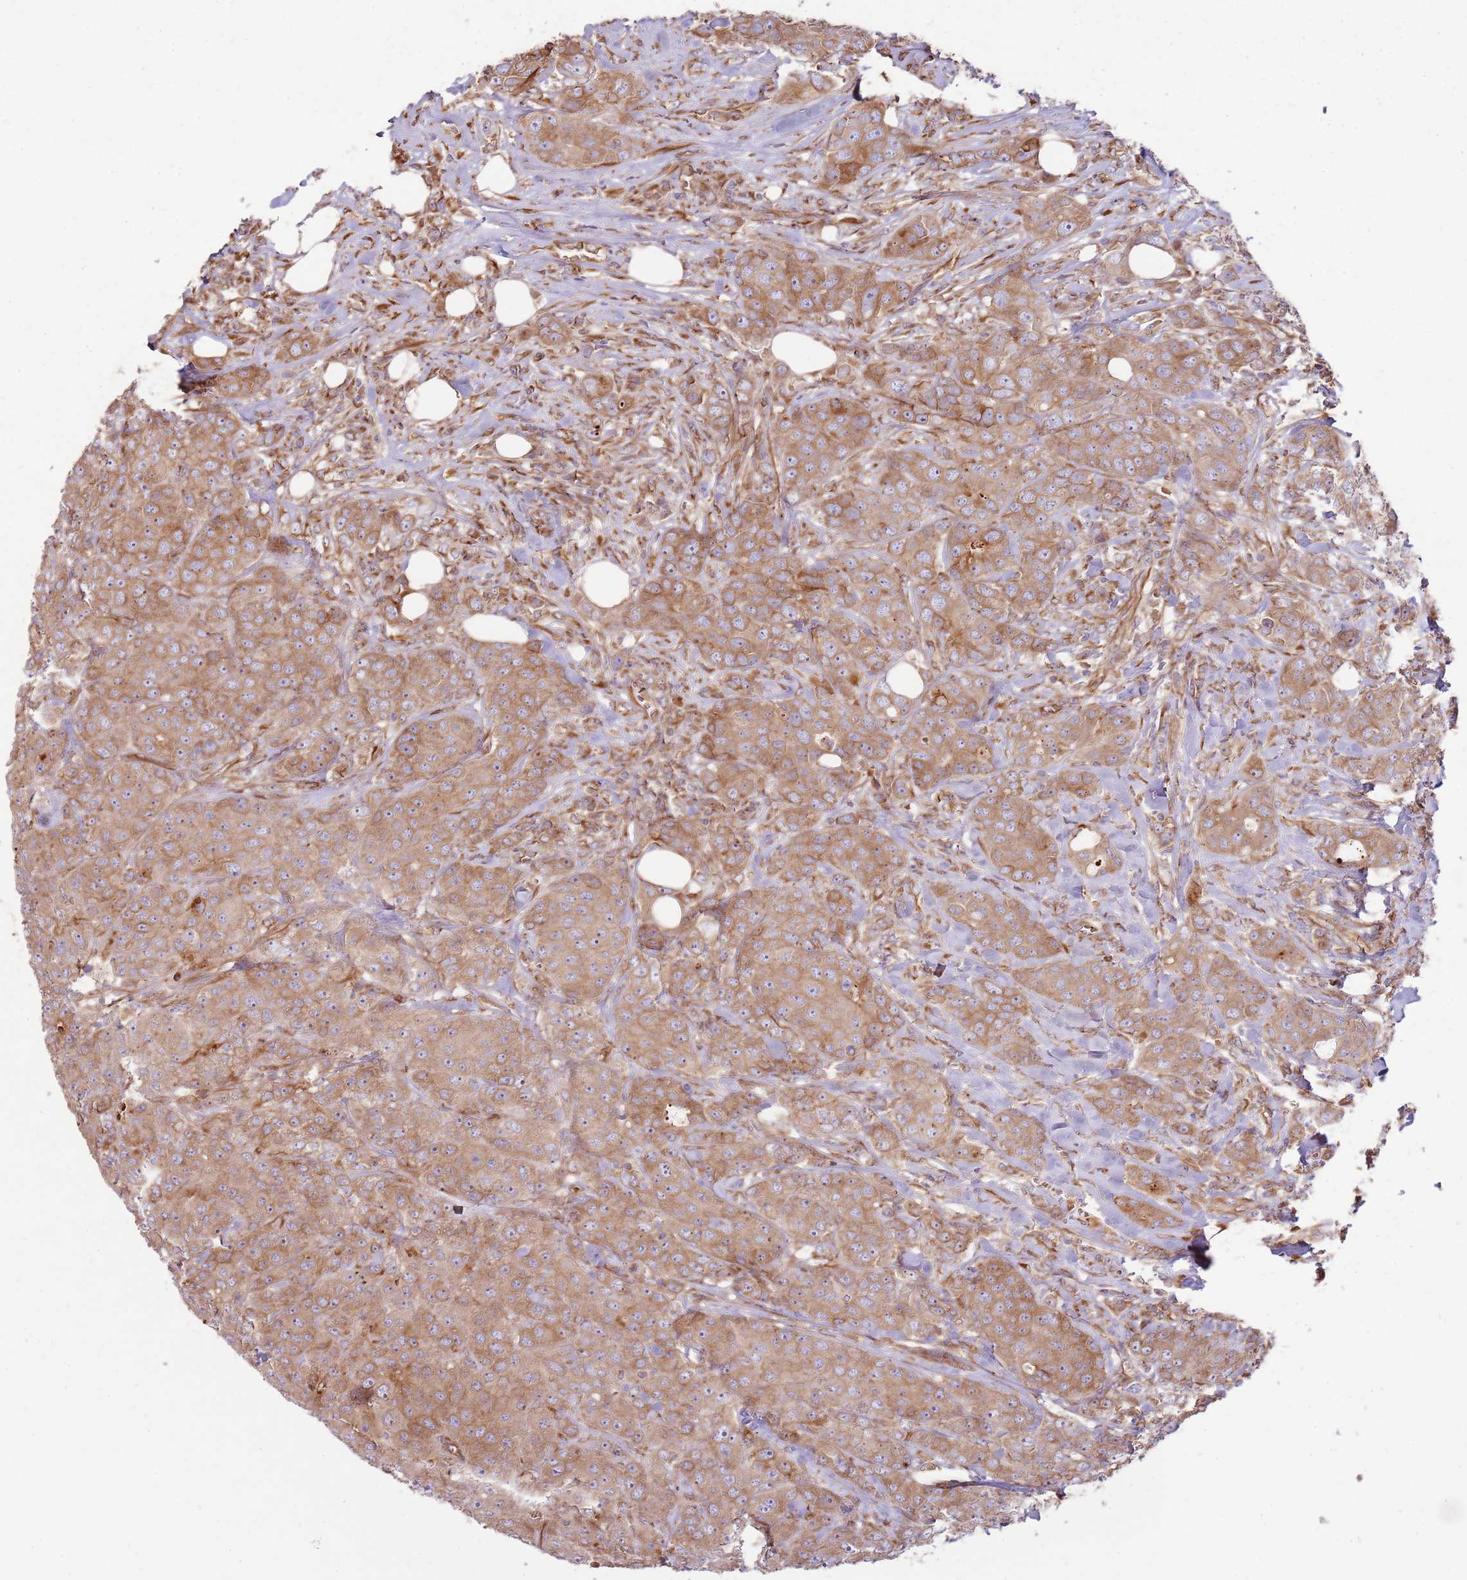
{"staining": {"intensity": "moderate", "quantity": ">75%", "location": "cytoplasmic/membranous"}, "tissue": "breast cancer", "cell_type": "Tumor cells", "image_type": "cancer", "snomed": [{"axis": "morphology", "description": "Duct carcinoma"}, {"axis": "topography", "description": "Breast"}], "caption": "Breast cancer (invasive ductal carcinoma) stained with DAB immunohistochemistry demonstrates medium levels of moderate cytoplasmic/membranous positivity in approximately >75% of tumor cells.", "gene": "EMC1", "patient": {"sex": "female", "age": 43}}